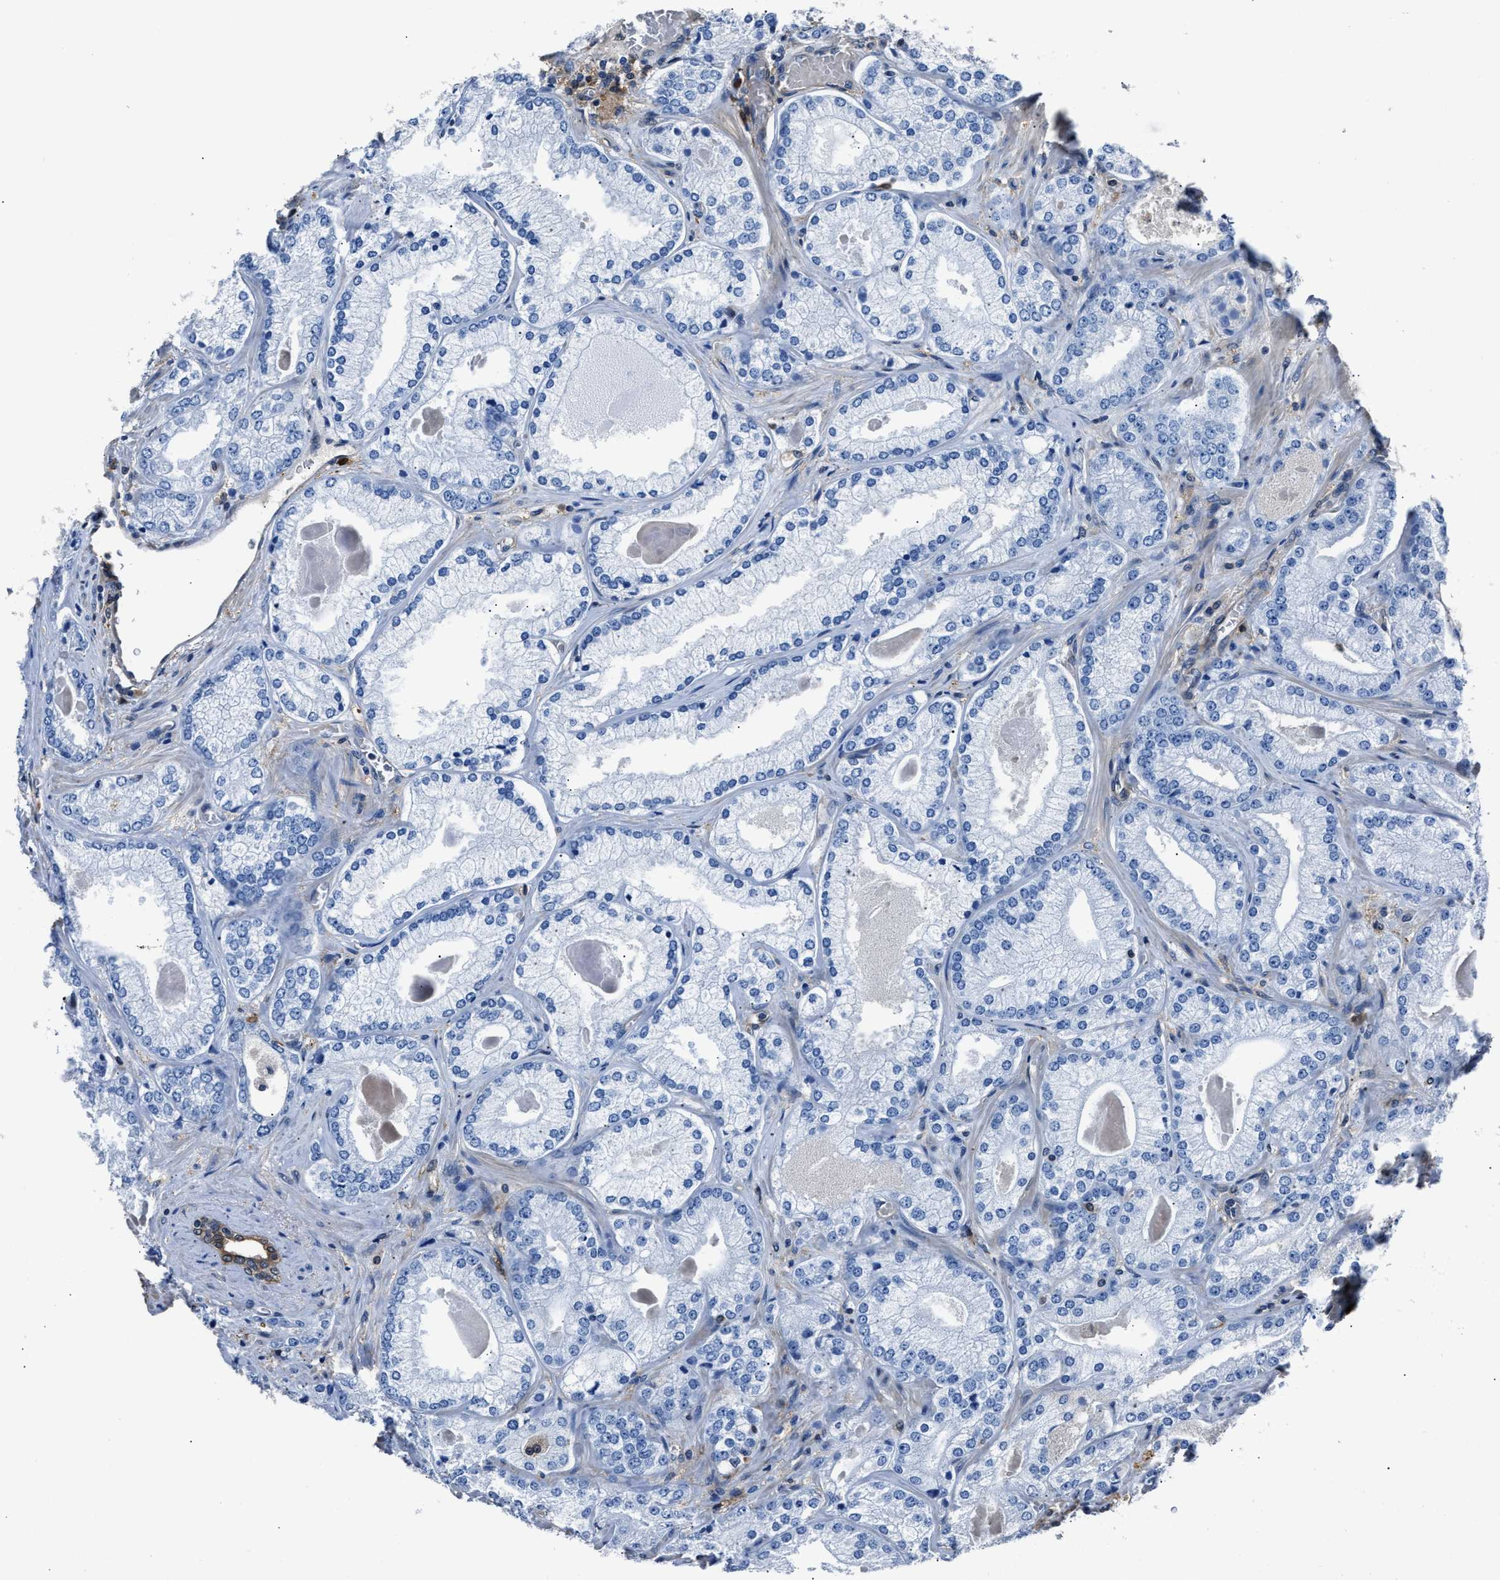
{"staining": {"intensity": "negative", "quantity": "none", "location": "none"}, "tissue": "prostate cancer", "cell_type": "Tumor cells", "image_type": "cancer", "snomed": [{"axis": "morphology", "description": "Adenocarcinoma, Low grade"}, {"axis": "topography", "description": "Prostate"}], "caption": "Immunohistochemical staining of adenocarcinoma (low-grade) (prostate) shows no significant positivity in tumor cells.", "gene": "GSTP1", "patient": {"sex": "male", "age": 65}}